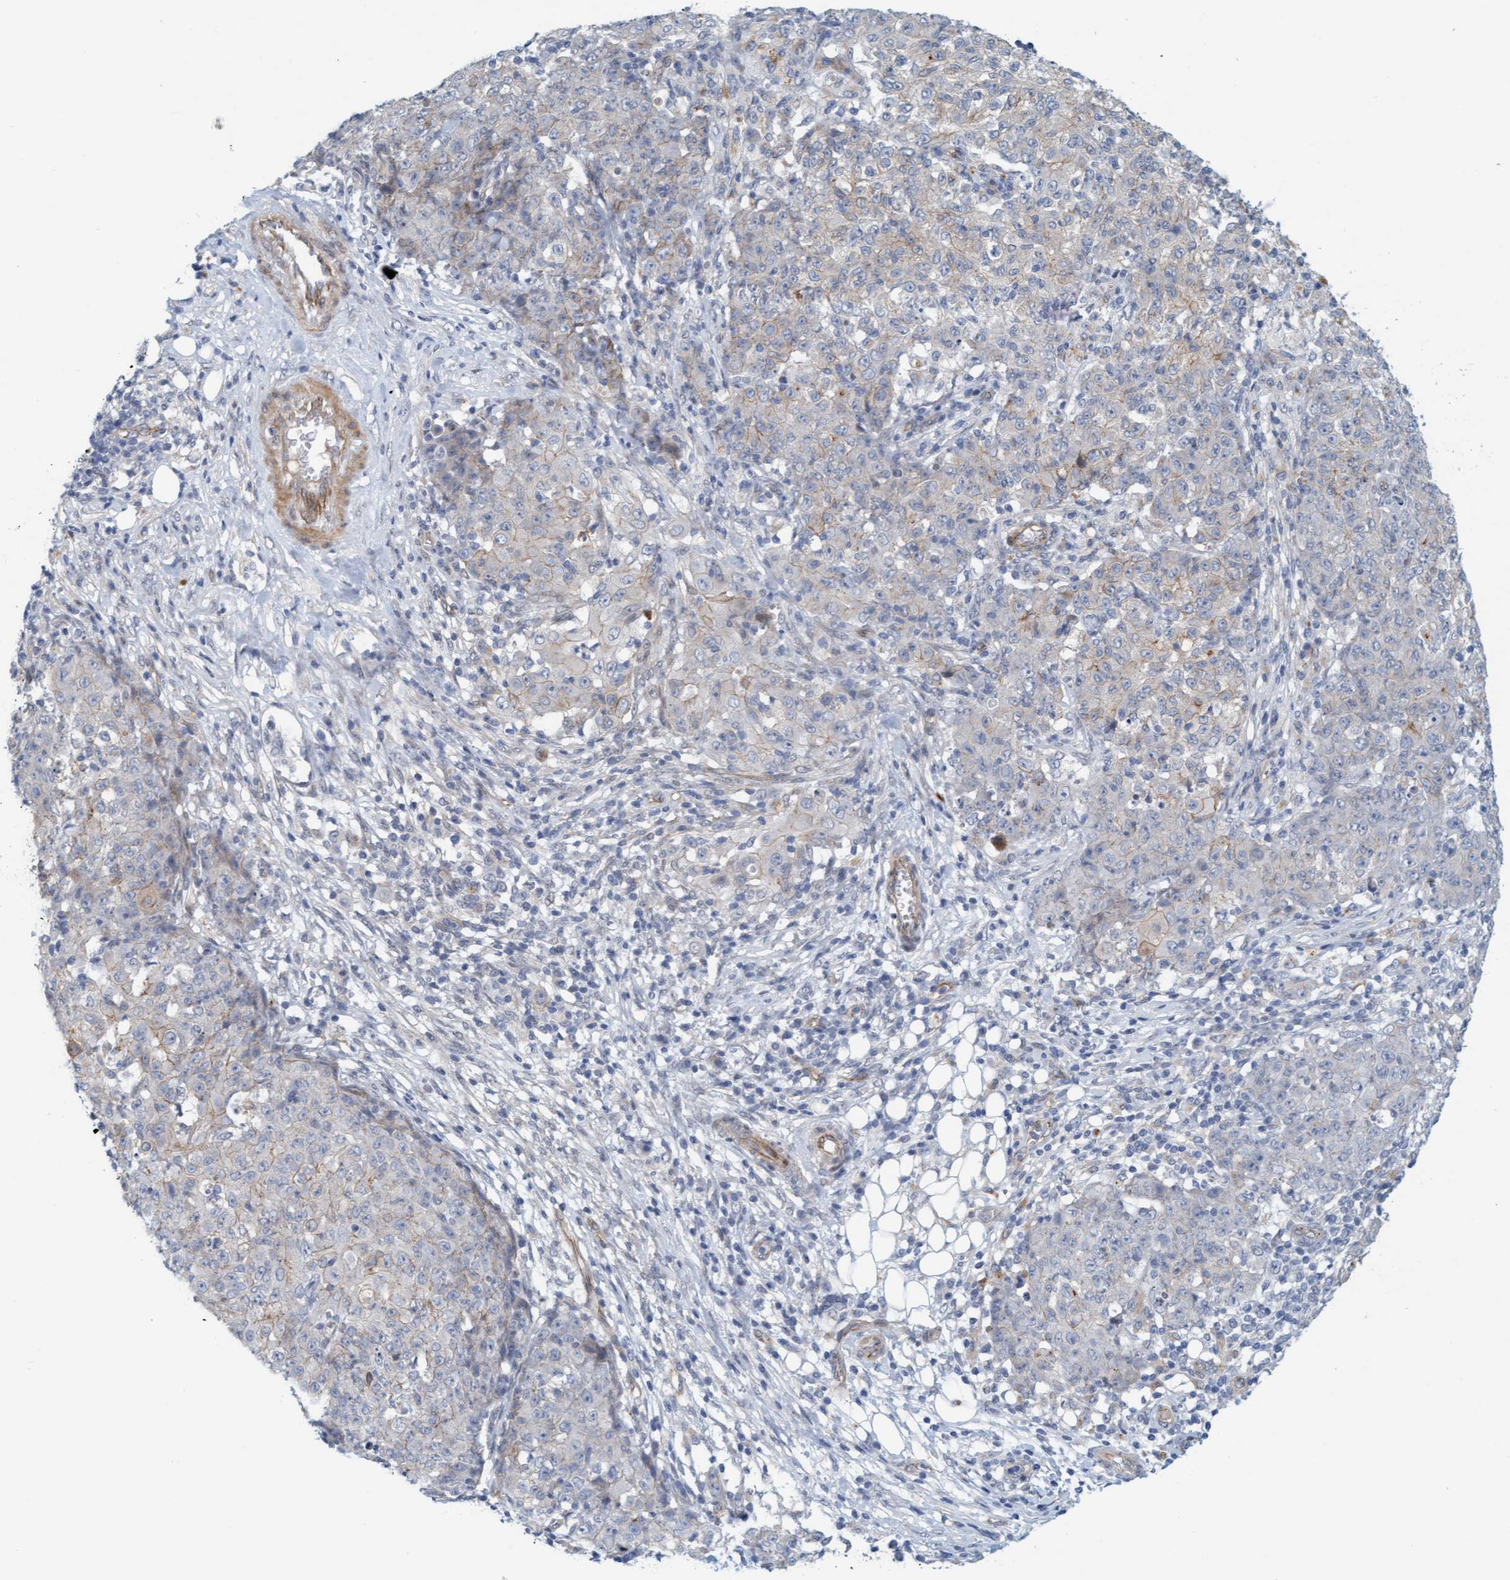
{"staining": {"intensity": "negative", "quantity": "none", "location": "none"}, "tissue": "ovarian cancer", "cell_type": "Tumor cells", "image_type": "cancer", "snomed": [{"axis": "morphology", "description": "Carcinoma, endometroid"}, {"axis": "topography", "description": "Ovary"}], "caption": "Photomicrograph shows no significant protein positivity in tumor cells of ovarian endometroid carcinoma. The staining was performed using DAB (3,3'-diaminobenzidine) to visualize the protein expression in brown, while the nuclei were stained in blue with hematoxylin (Magnification: 20x).", "gene": "KRBA2", "patient": {"sex": "female", "age": 42}}